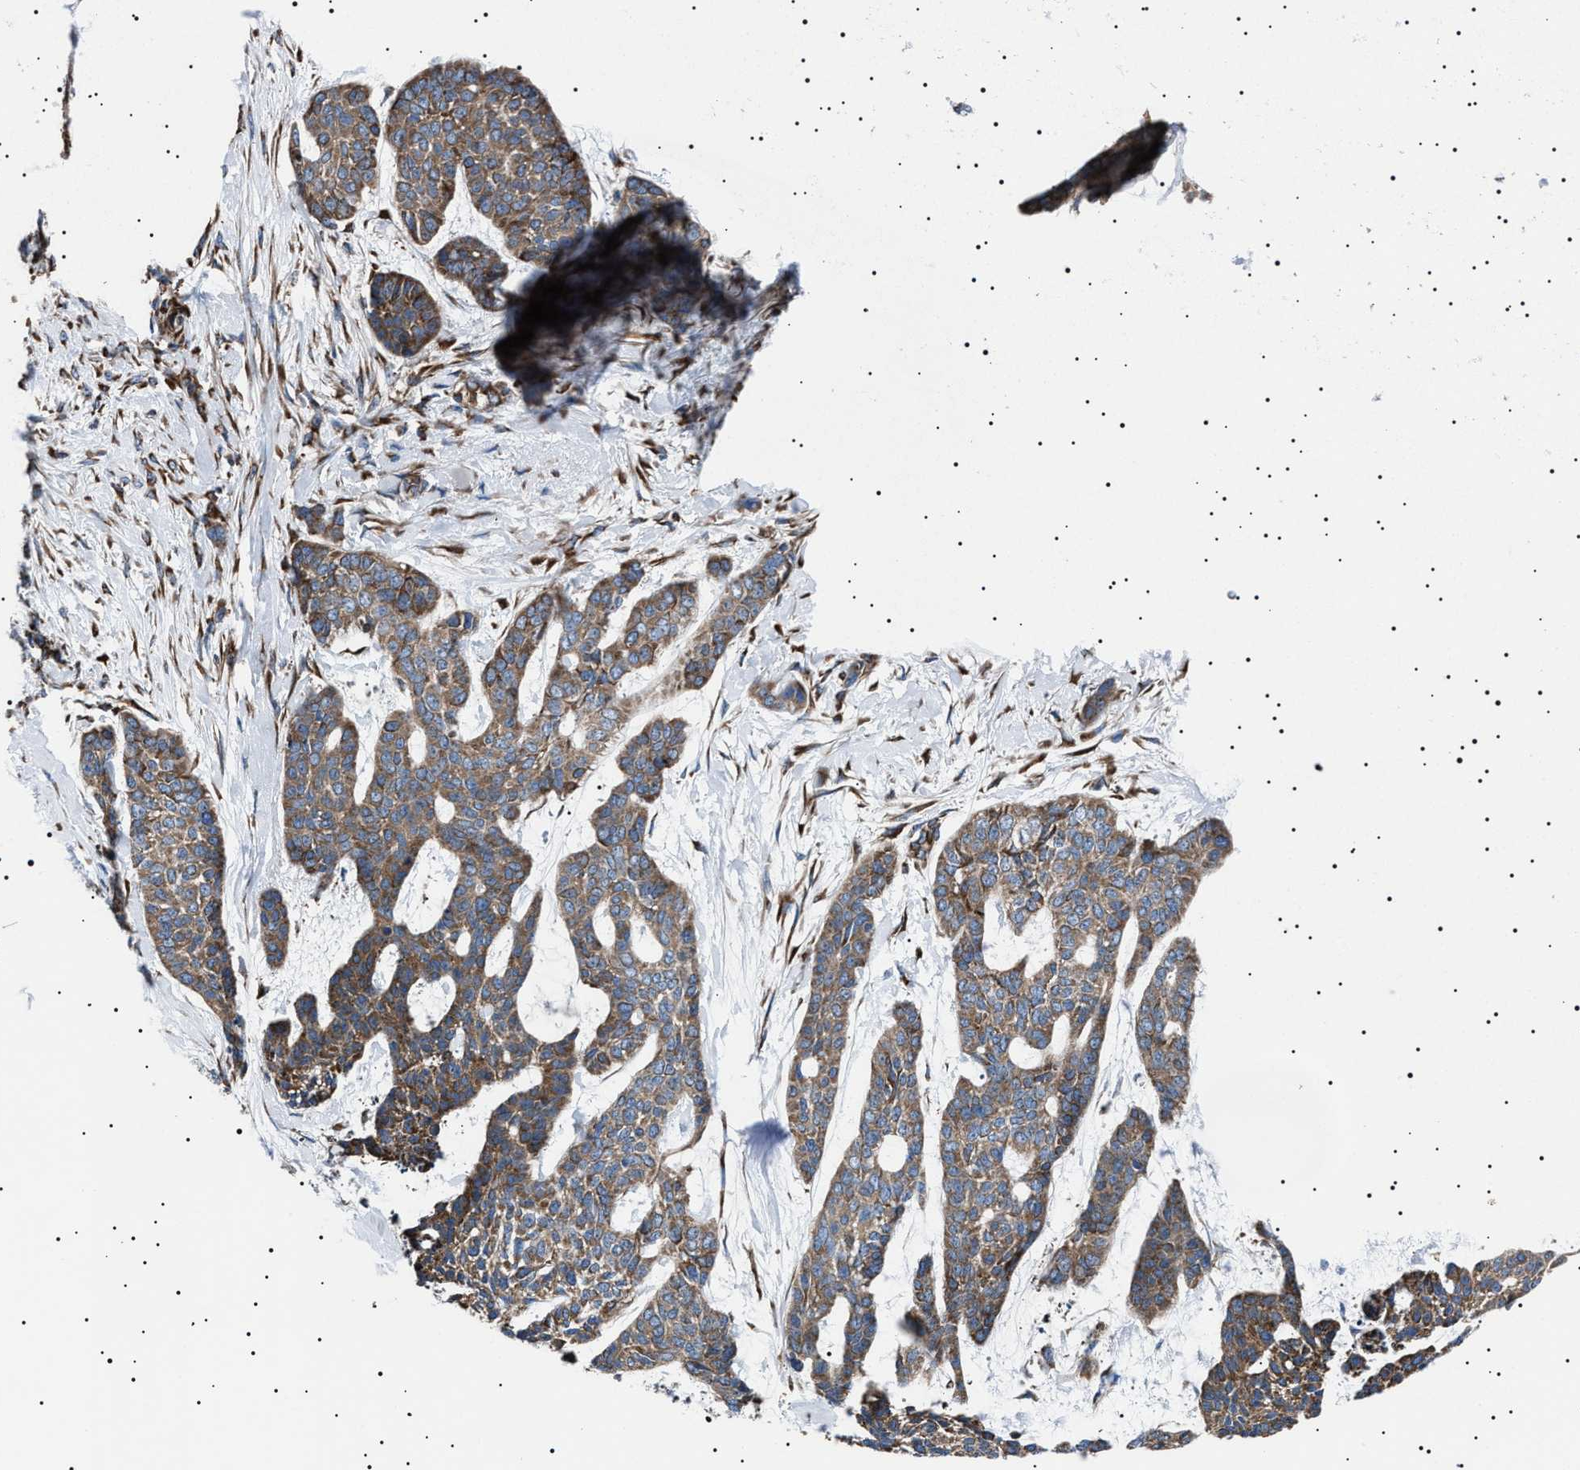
{"staining": {"intensity": "moderate", "quantity": ">75%", "location": "cytoplasmic/membranous"}, "tissue": "skin cancer", "cell_type": "Tumor cells", "image_type": "cancer", "snomed": [{"axis": "morphology", "description": "Basal cell carcinoma"}, {"axis": "topography", "description": "Skin"}], "caption": "A histopathology image of skin cancer stained for a protein reveals moderate cytoplasmic/membranous brown staining in tumor cells.", "gene": "TOP1MT", "patient": {"sex": "female", "age": 64}}